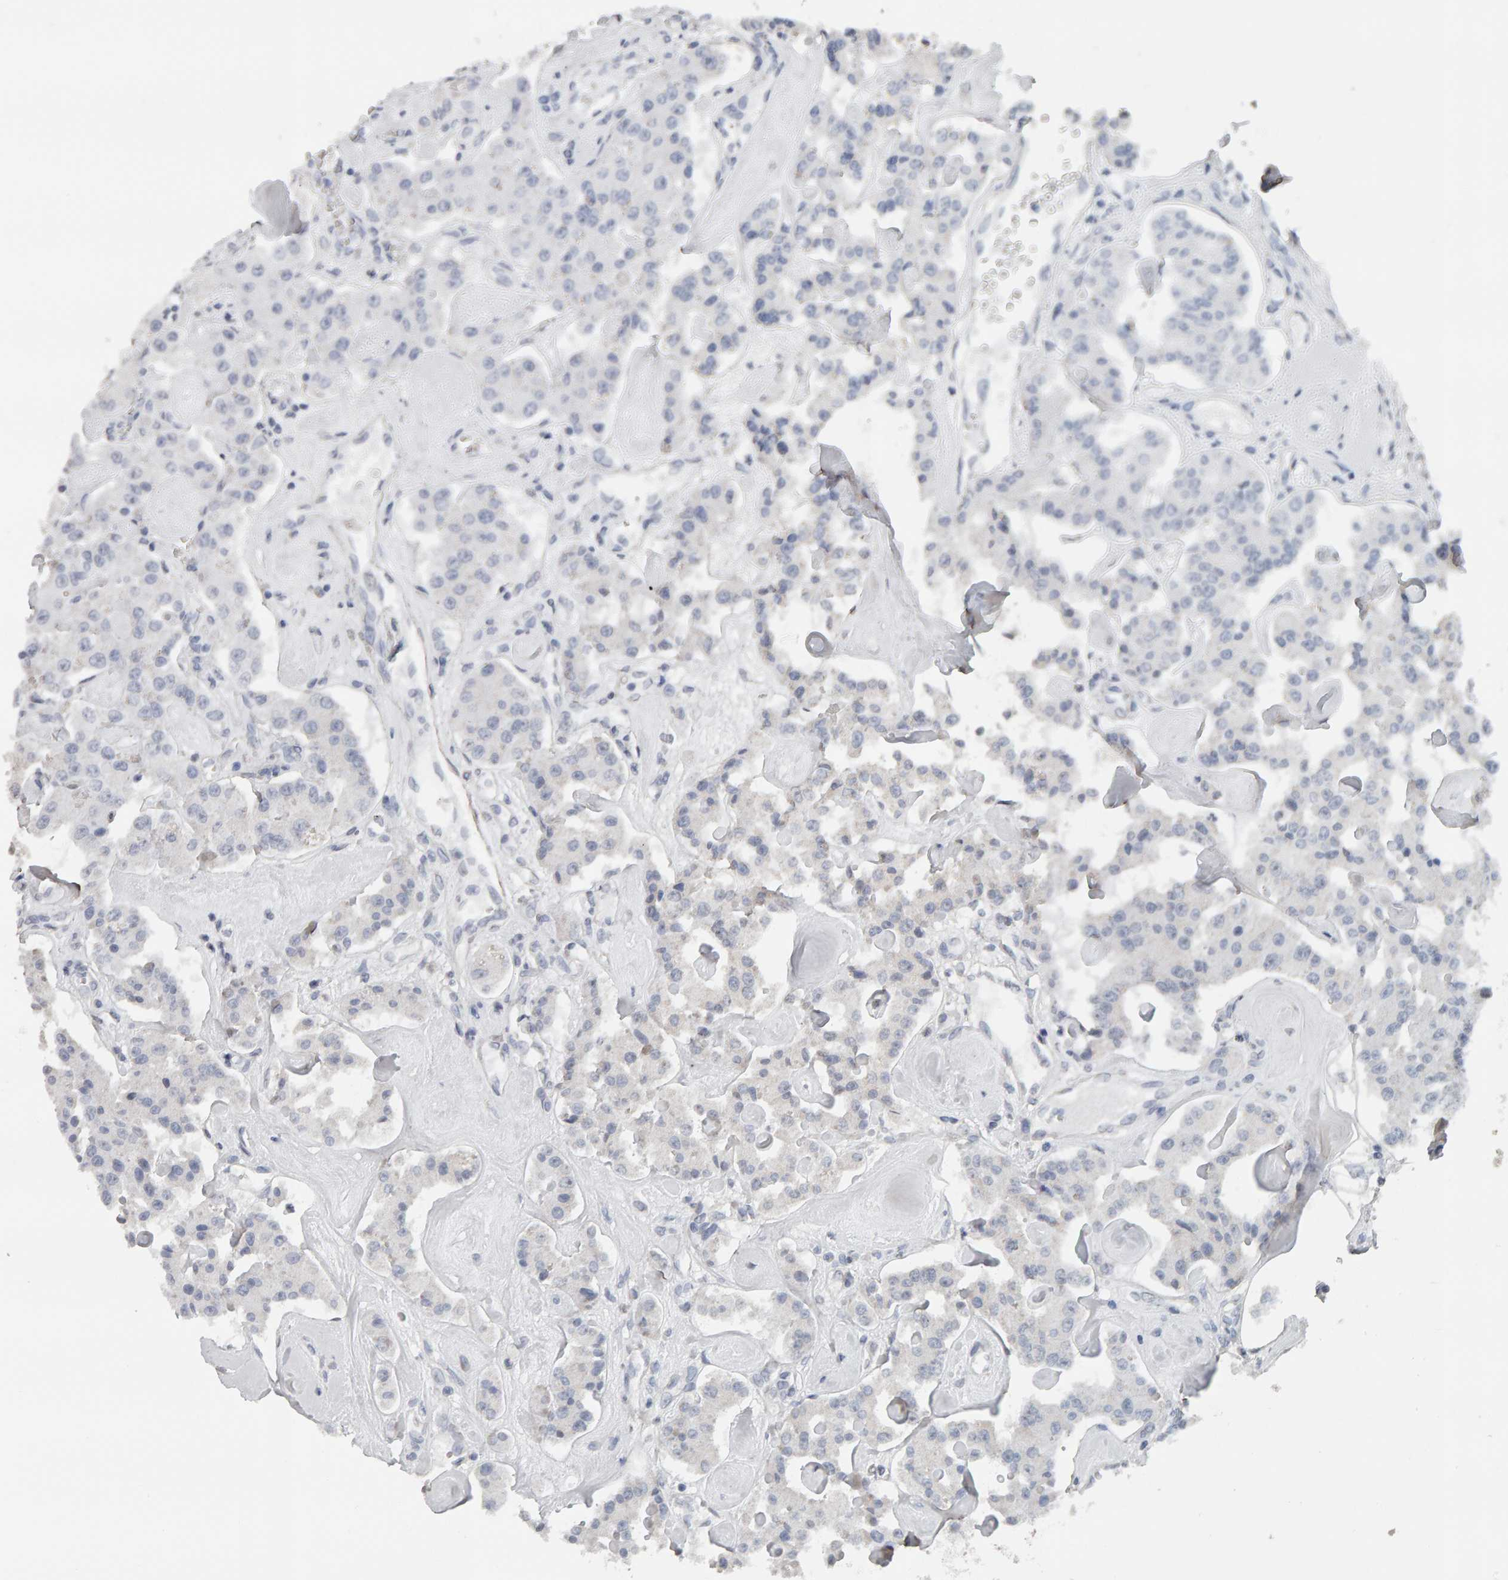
{"staining": {"intensity": "negative", "quantity": "none", "location": "none"}, "tissue": "carcinoid", "cell_type": "Tumor cells", "image_type": "cancer", "snomed": [{"axis": "morphology", "description": "Carcinoid, malignant, NOS"}, {"axis": "topography", "description": "Pancreas"}], "caption": "Tumor cells are negative for protein expression in human carcinoid (malignant).", "gene": "AFF4", "patient": {"sex": "male", "age": 41}}